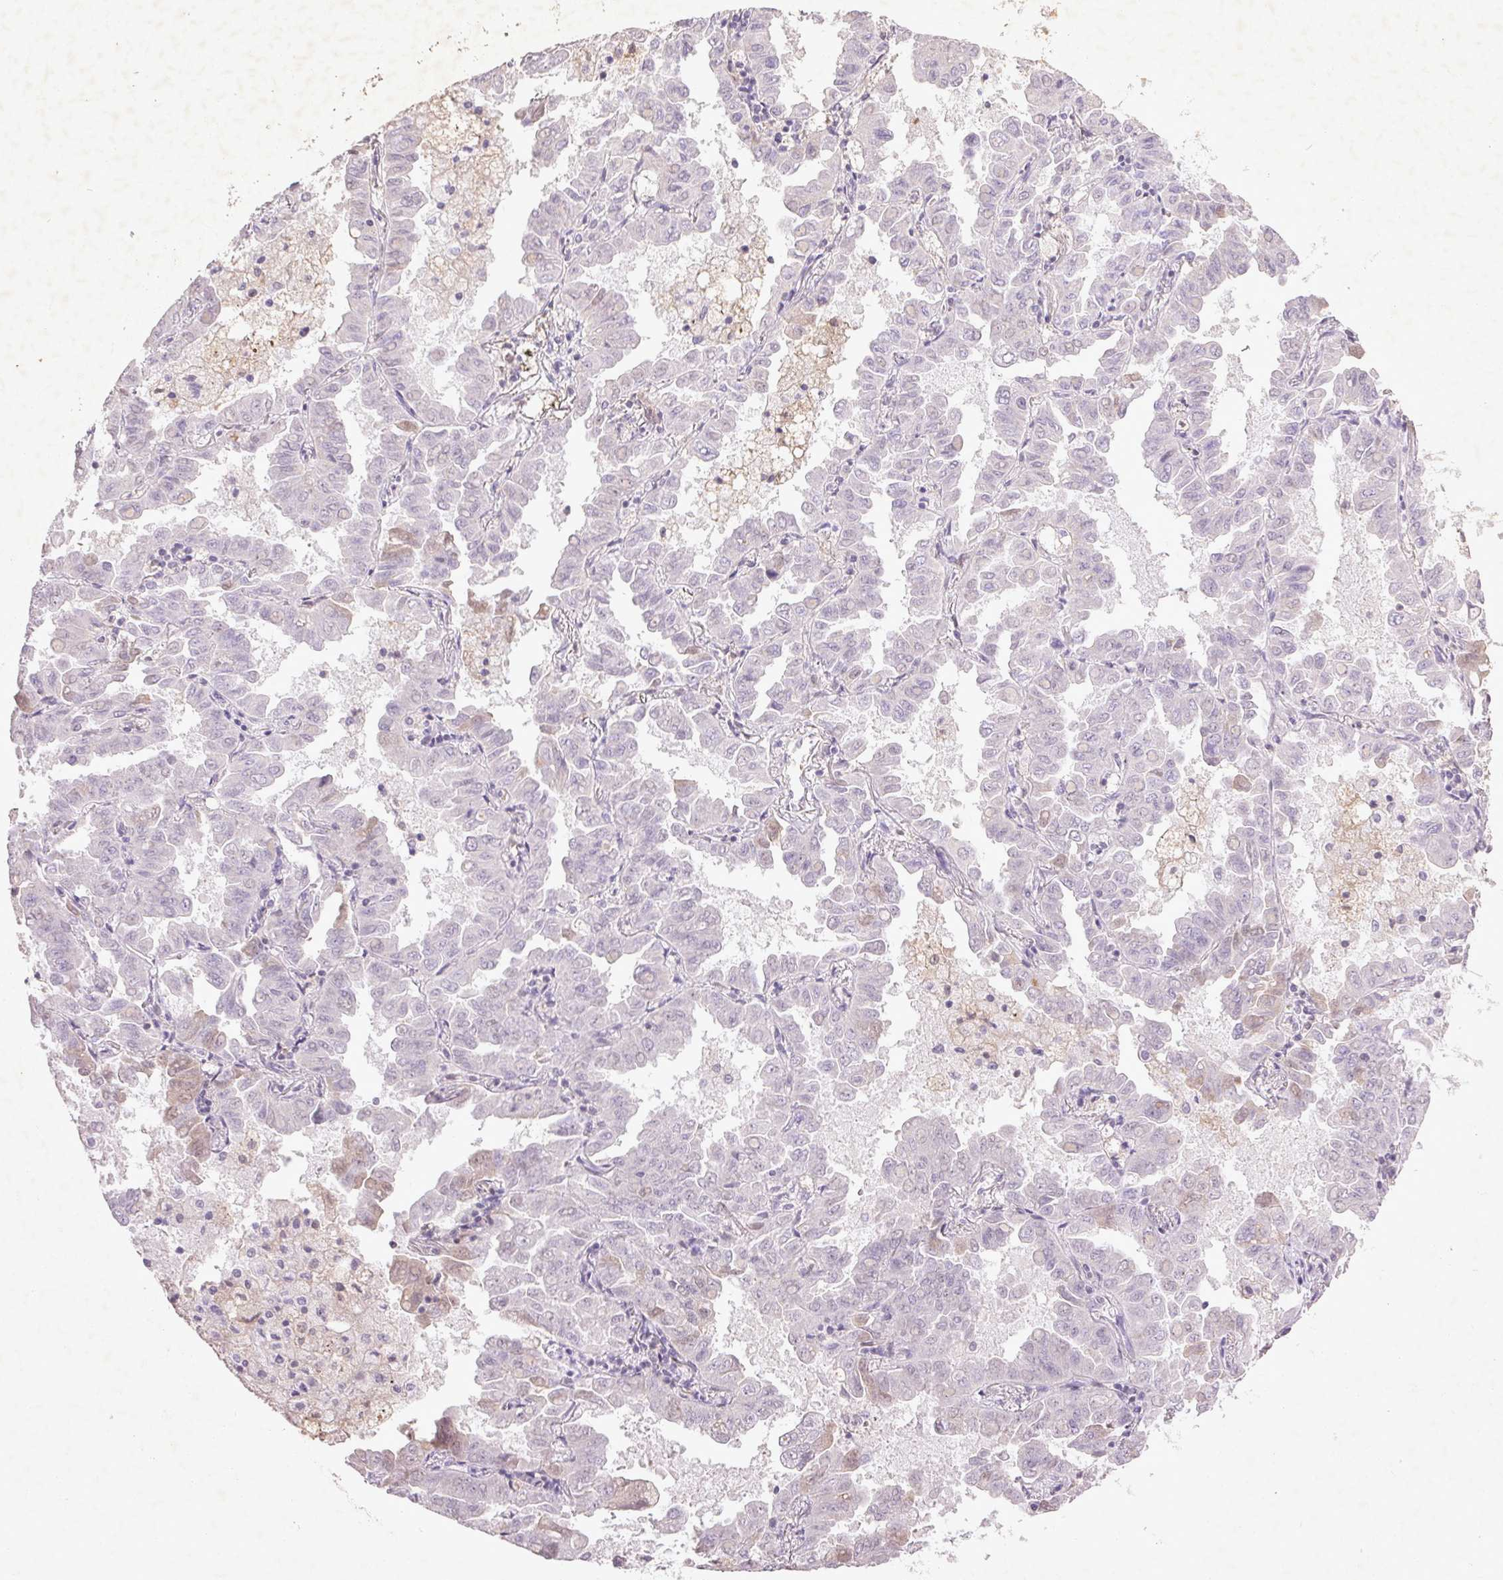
{"staining": {"intensity": "negative", "quantity": "none", "location": "none"}, "tissue": "lung cancer", "cell_type": "Tumor cells", "image_type": "cancer", "snomed": [{"axis": "morphology", "description": "Adenocarcinoma, NOS"}, {"axis": "topography", "description": "Lung"}], "caption": "Immunohistochemistry (IHC) photomicrograph of human adenocarcinoma (lung) stained for a protein (brown), which reveals no staining in tumor cells.", "gene": "FAM168B", "patient": {"sex": "male", "age": 64}}